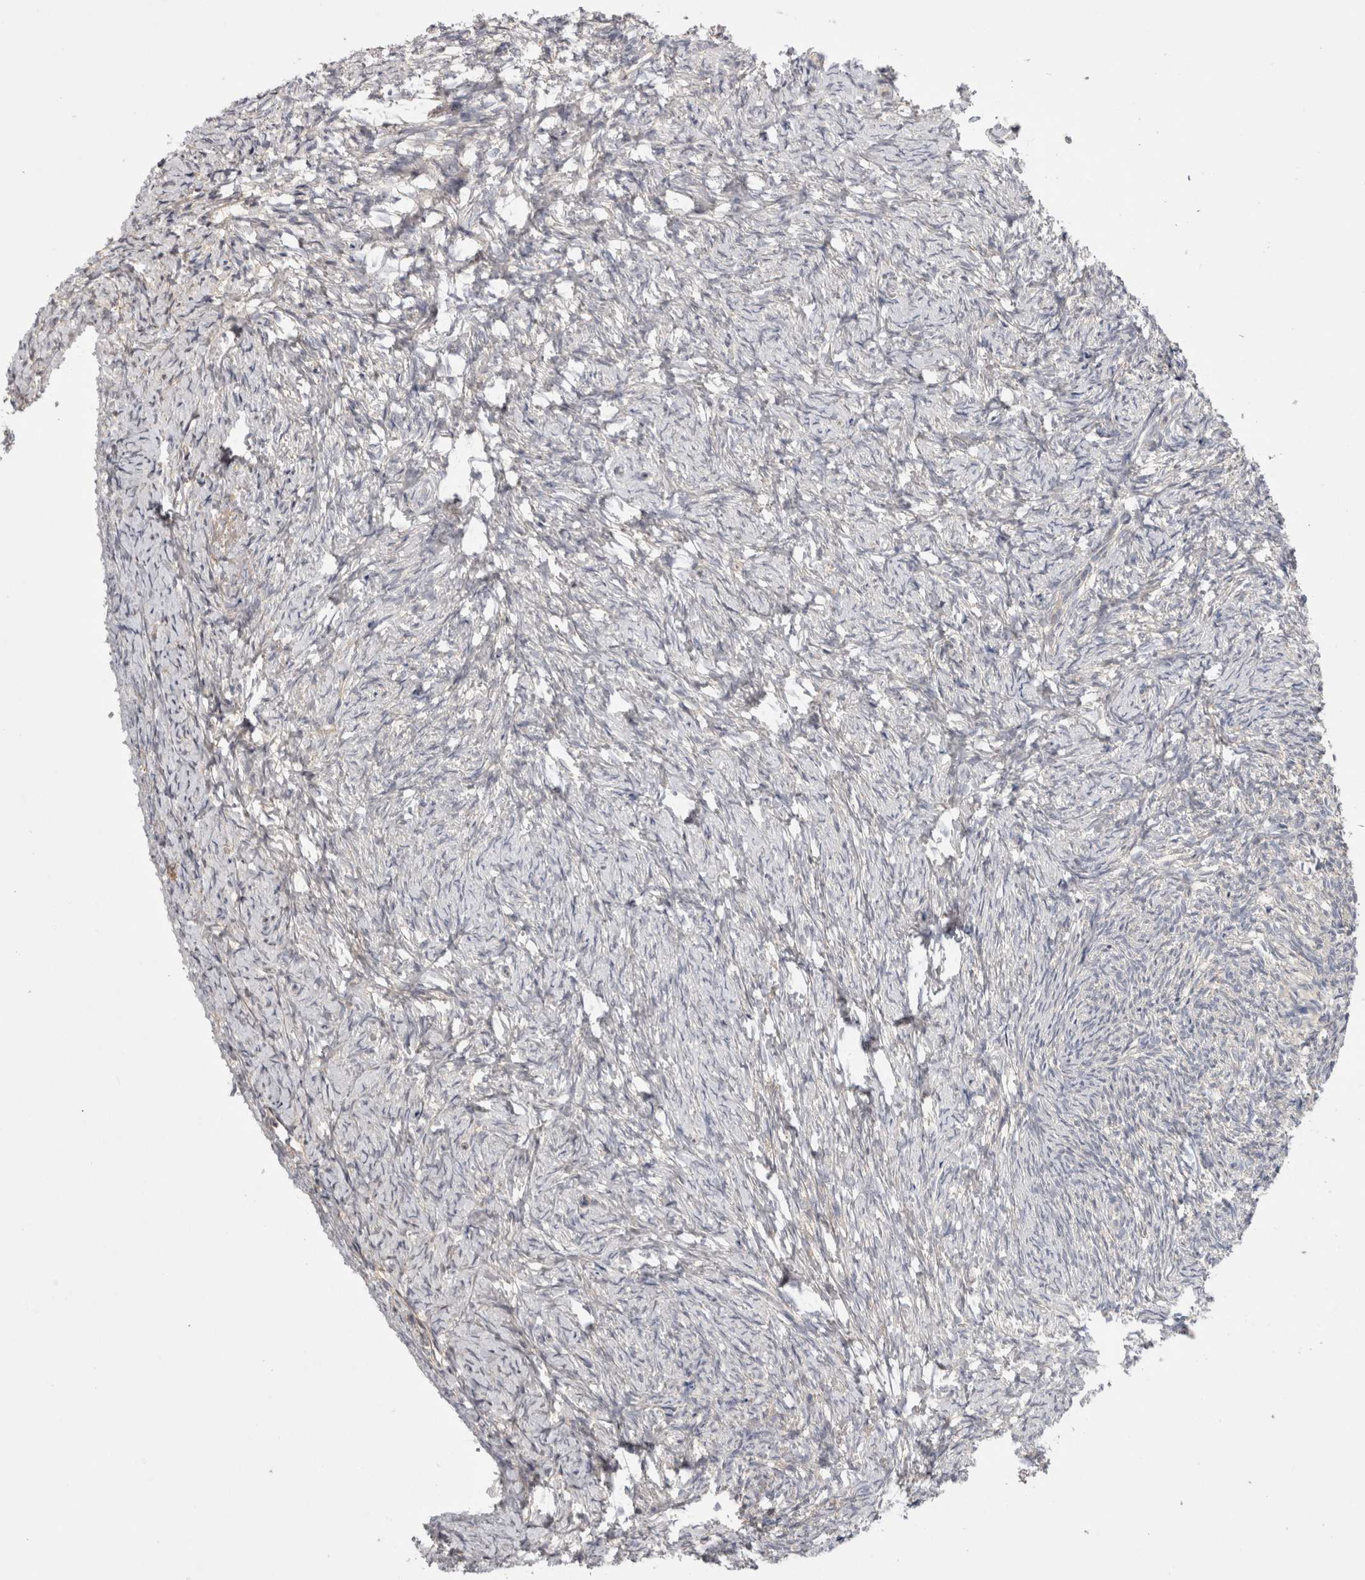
{"staining": {"intensity": "weak", "quantity": "<25%", "location": "cytoplasmic/membranous"}, "tissue": "ovary", "cell_type": "Follicle cells", "image_type": "normal", "snomed": [{"axis": "morphology", "description": "Normal tissue, NOS"}, {"axis": "topography", "description": "Ovary"}], "caption": "Follicle cells show no significant positivity in normal ovary.", "gene": "CERS3", "patient": {"sex": "female", "age": 41}}